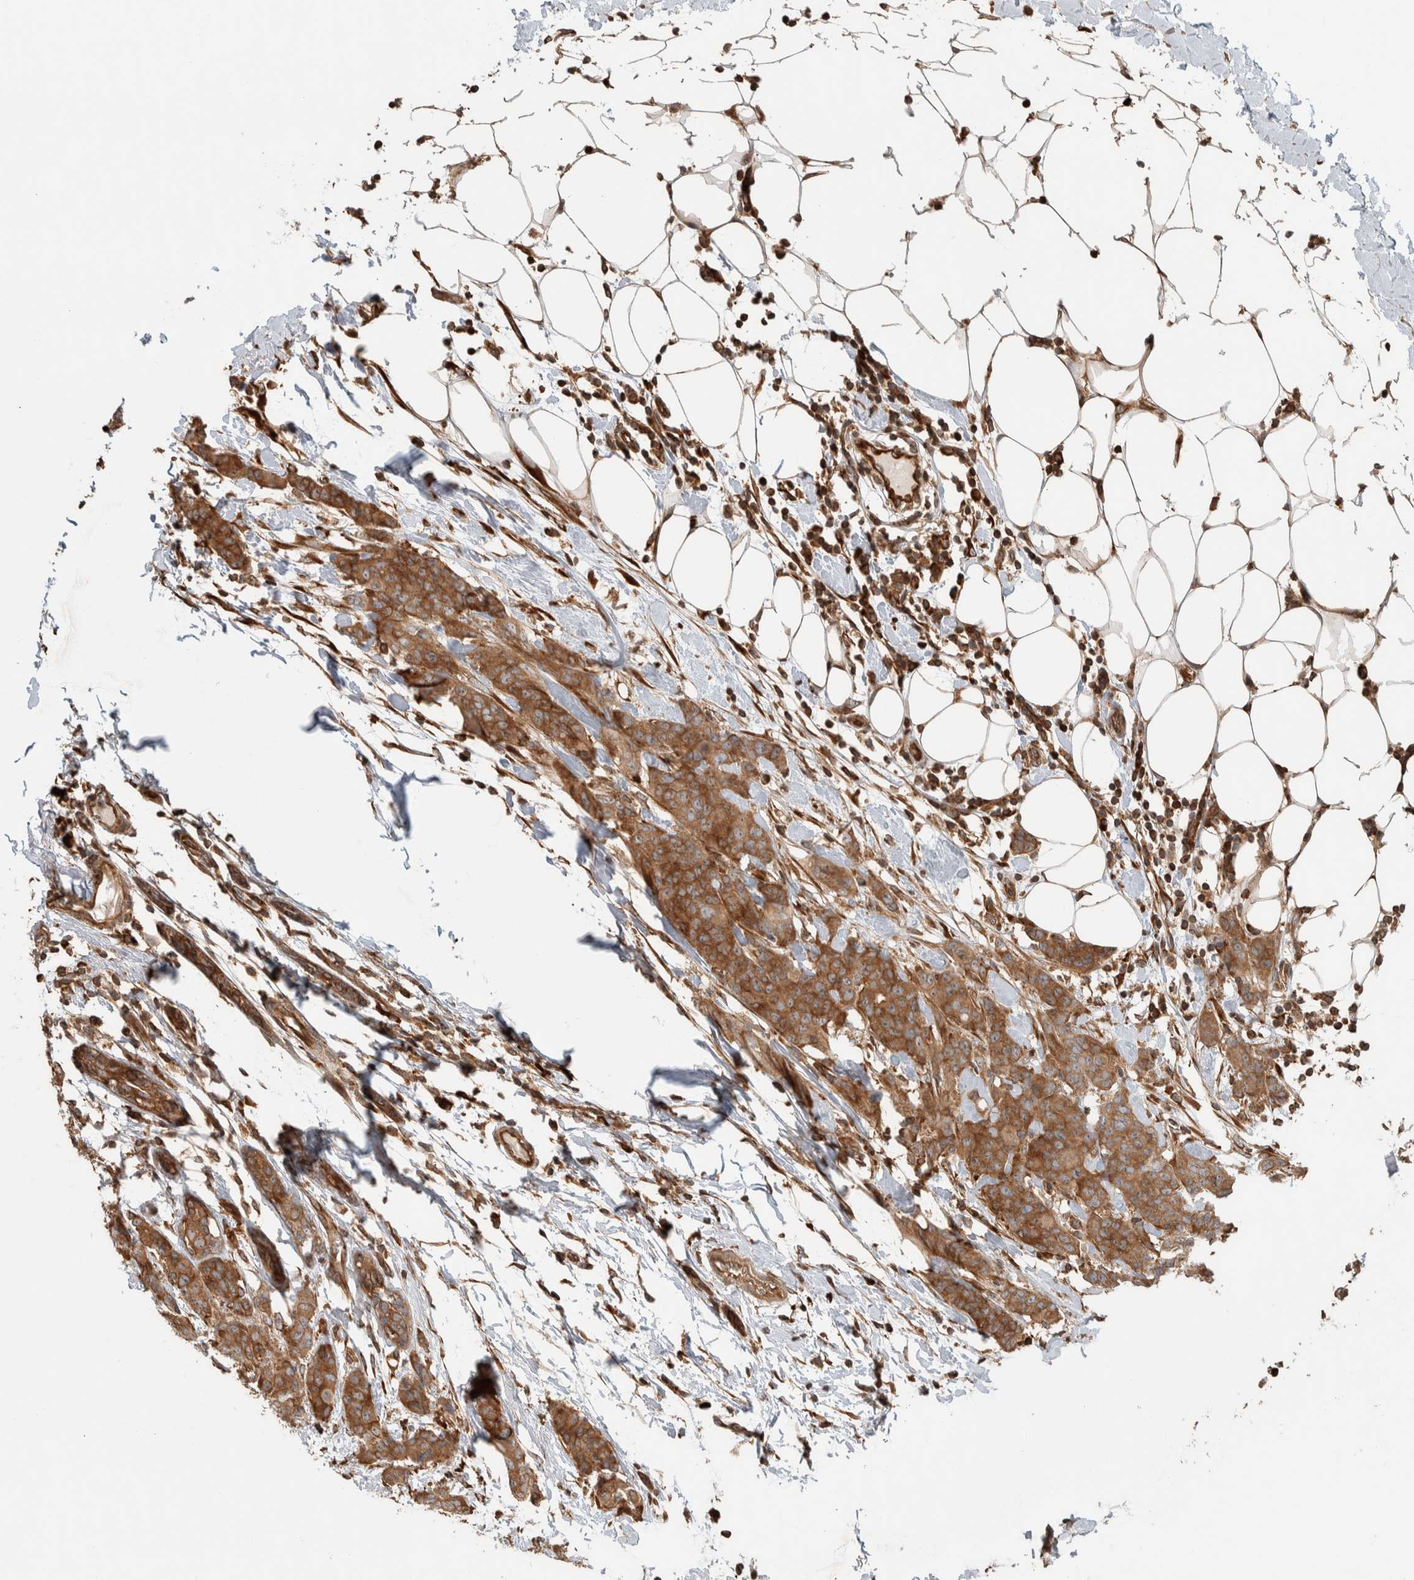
{"staining": {"intensity": "moderate", "quantity": ">75%", "location": "cytoplasmic/membranous"}, "tissue": "breast cancer", "cell_type": "Tumor cells", "image_type": "cancer", "snomed": [{"axis": "morphology", "description": "Normal tissue, NOS"}, {"axis": "morphology", "description": "Duct carcinoma"}, {"axis": "topography", "description": "Breast"}], "caption": "Immunohistochemistry (IHC) image of breast cancer (intraductal carcinoma) stained for a protein (brown), which shows medium levels of moderate cytoplasmic/membranous staining in about >75% of tumor cells.", "gene": "CNTROB", "patient": {"sex": "female", "age": 40}}